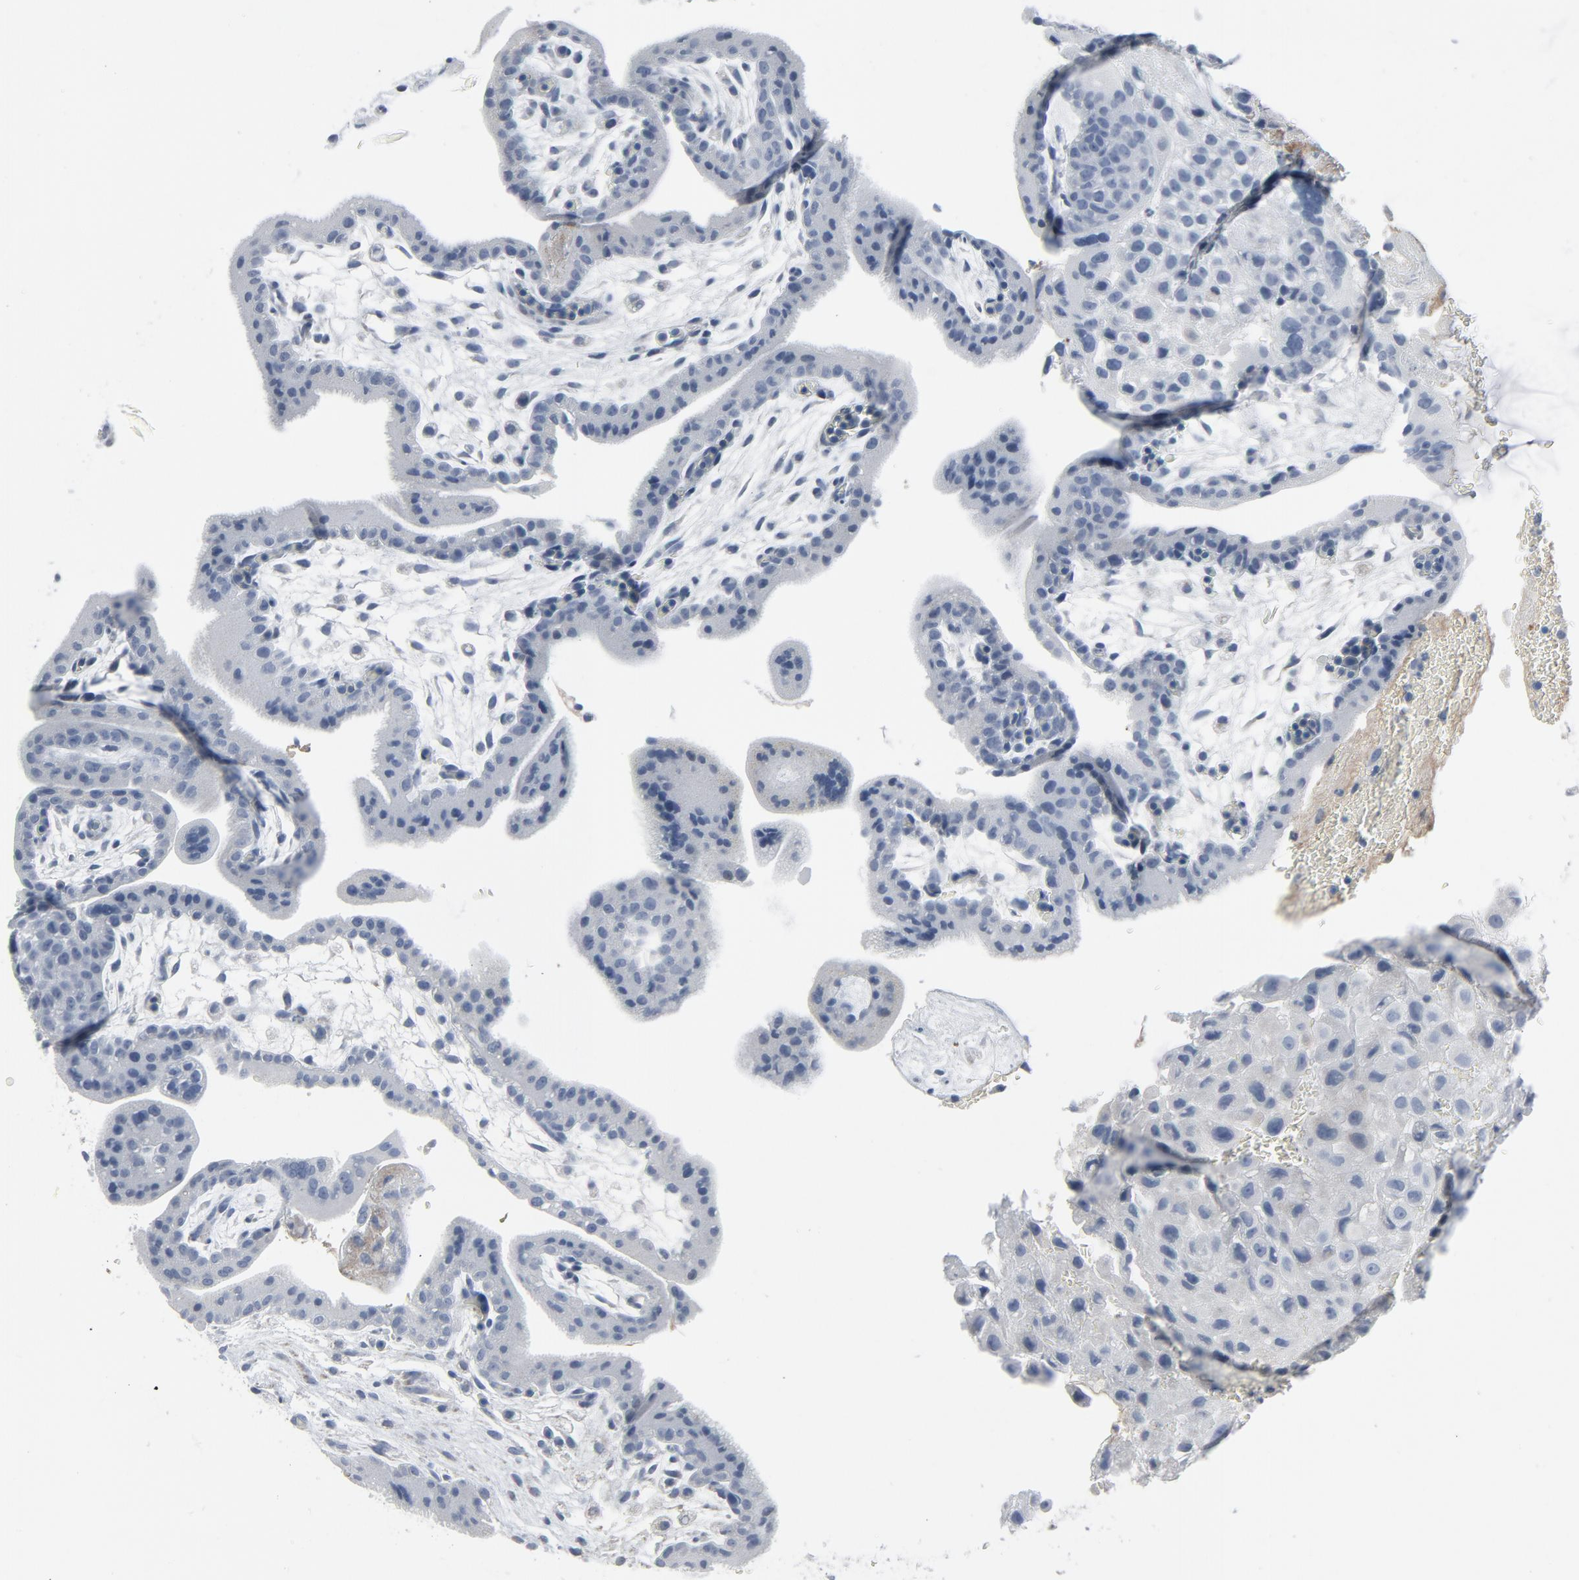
{"staining": {"intensity": "negative", "quantity": "none", "location": "none"}, "tissue": "placenta", "cell_type": "Decidual cells", "image_type": "normal", "snomed": [{"axis": "morphology", "description": "Normal tissue, NOS"}, {"axis": "topography", "description": "Placenta"}], "caption": "Human placenta stained for a protein using IHC shows no expression in decidual cells.", "gene": "GPX2", "patient": {"sex": "female", "age": 35}}